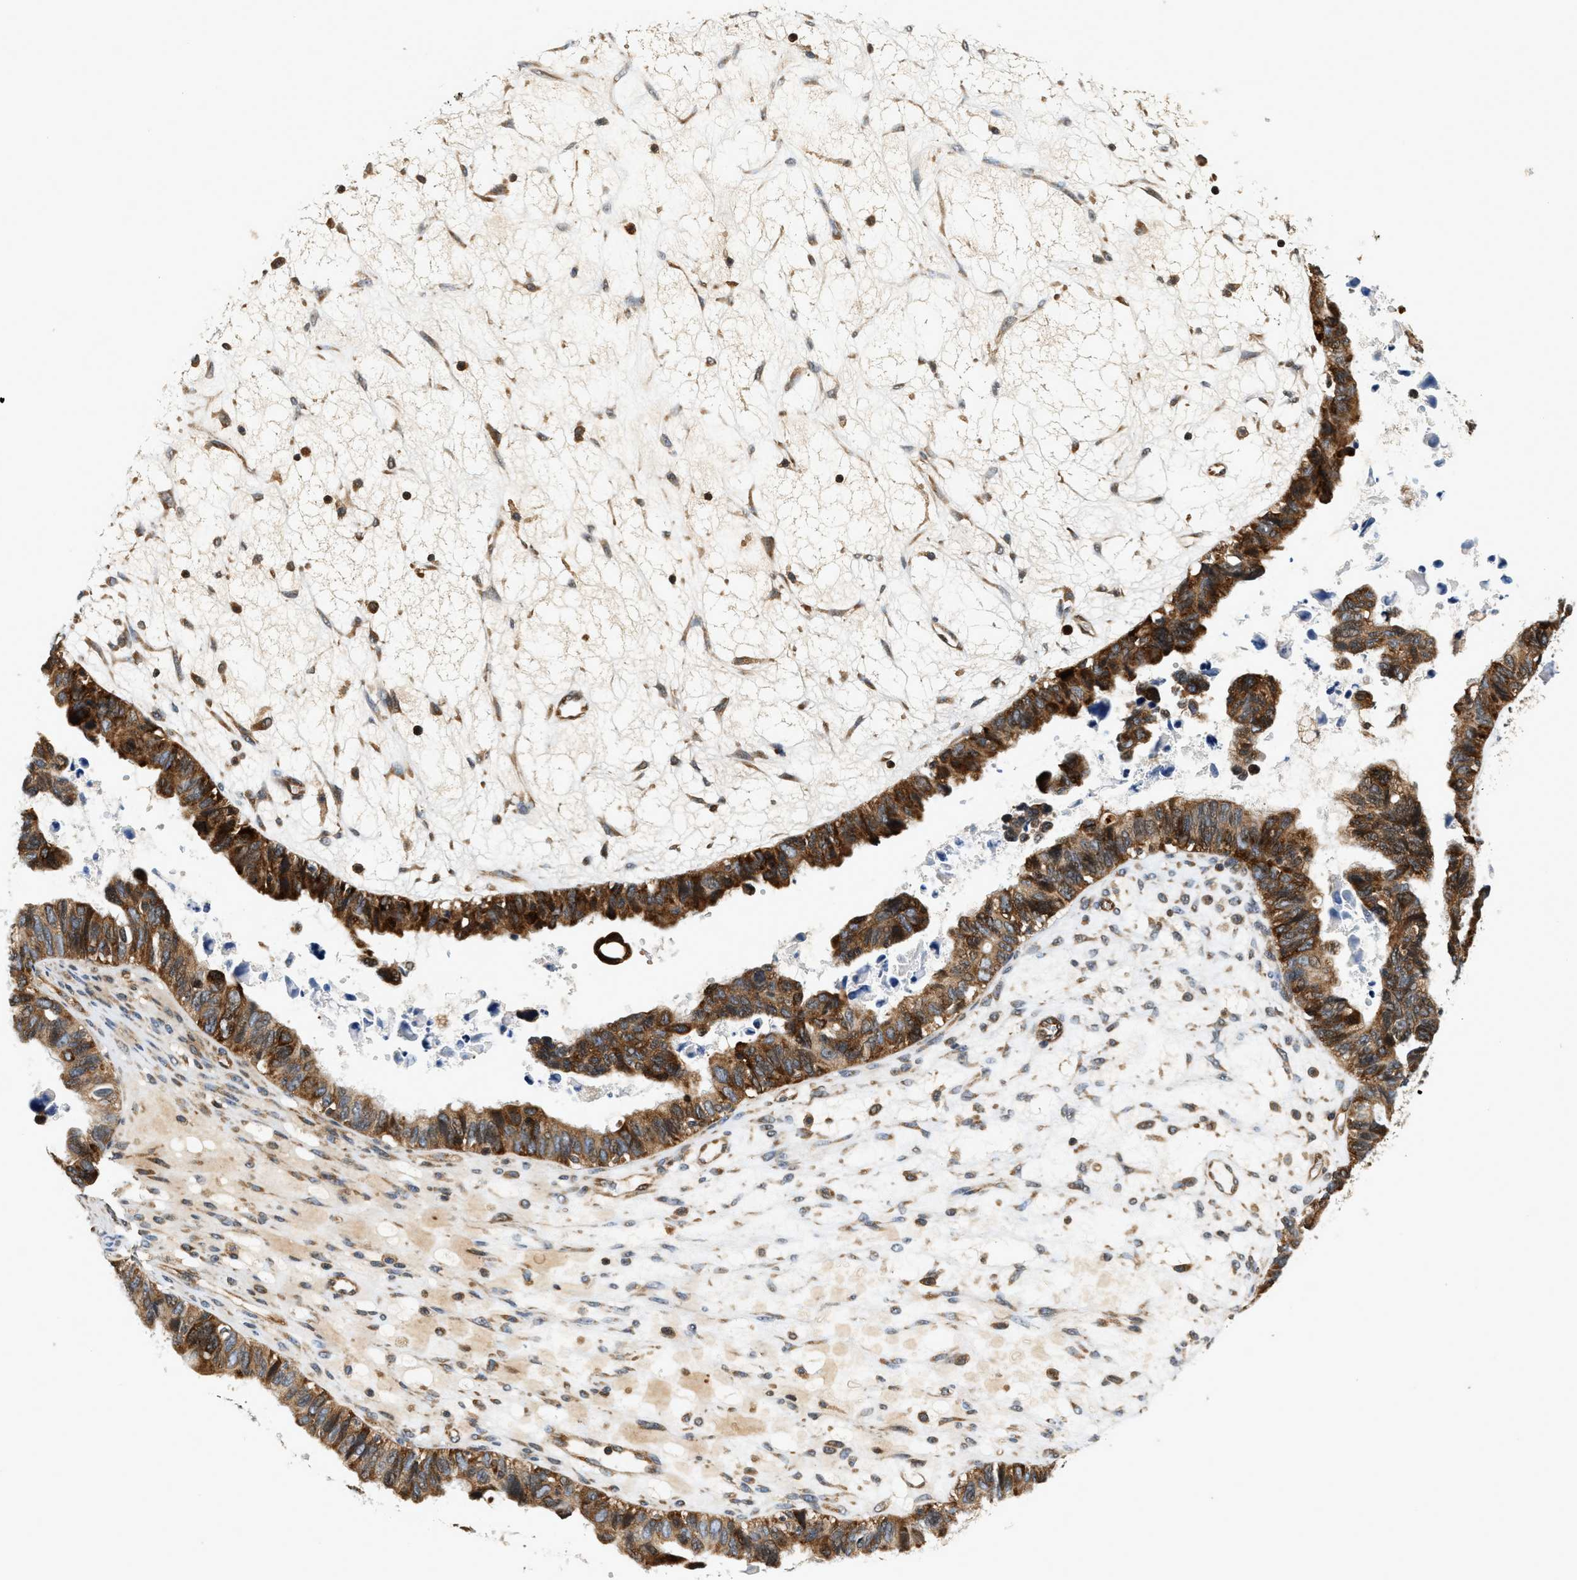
{"staining": {"intensity": "strong", "quantity": ">75%", "location": "cytoplasmic/membranous"}, "tissue": "ovarian cancer", "cell_type": "Tumor cells", "image_type": "cancer", "snomed": [{"axis": "morphology", "description": "Cystadenocarcinoma, serous, NOS"}, {"axis": "topography", "description": "Ovary"}], "caption": "Approximately >75% of tumor cells in serous cystadenocarcinoma (ovarian) reveal strong cytoplasmic/membranous protein positivity as visualized by brown immunohistochemical staining.", "gene": "SAMD9", "patient": {"sex": "female", "age": 79}}